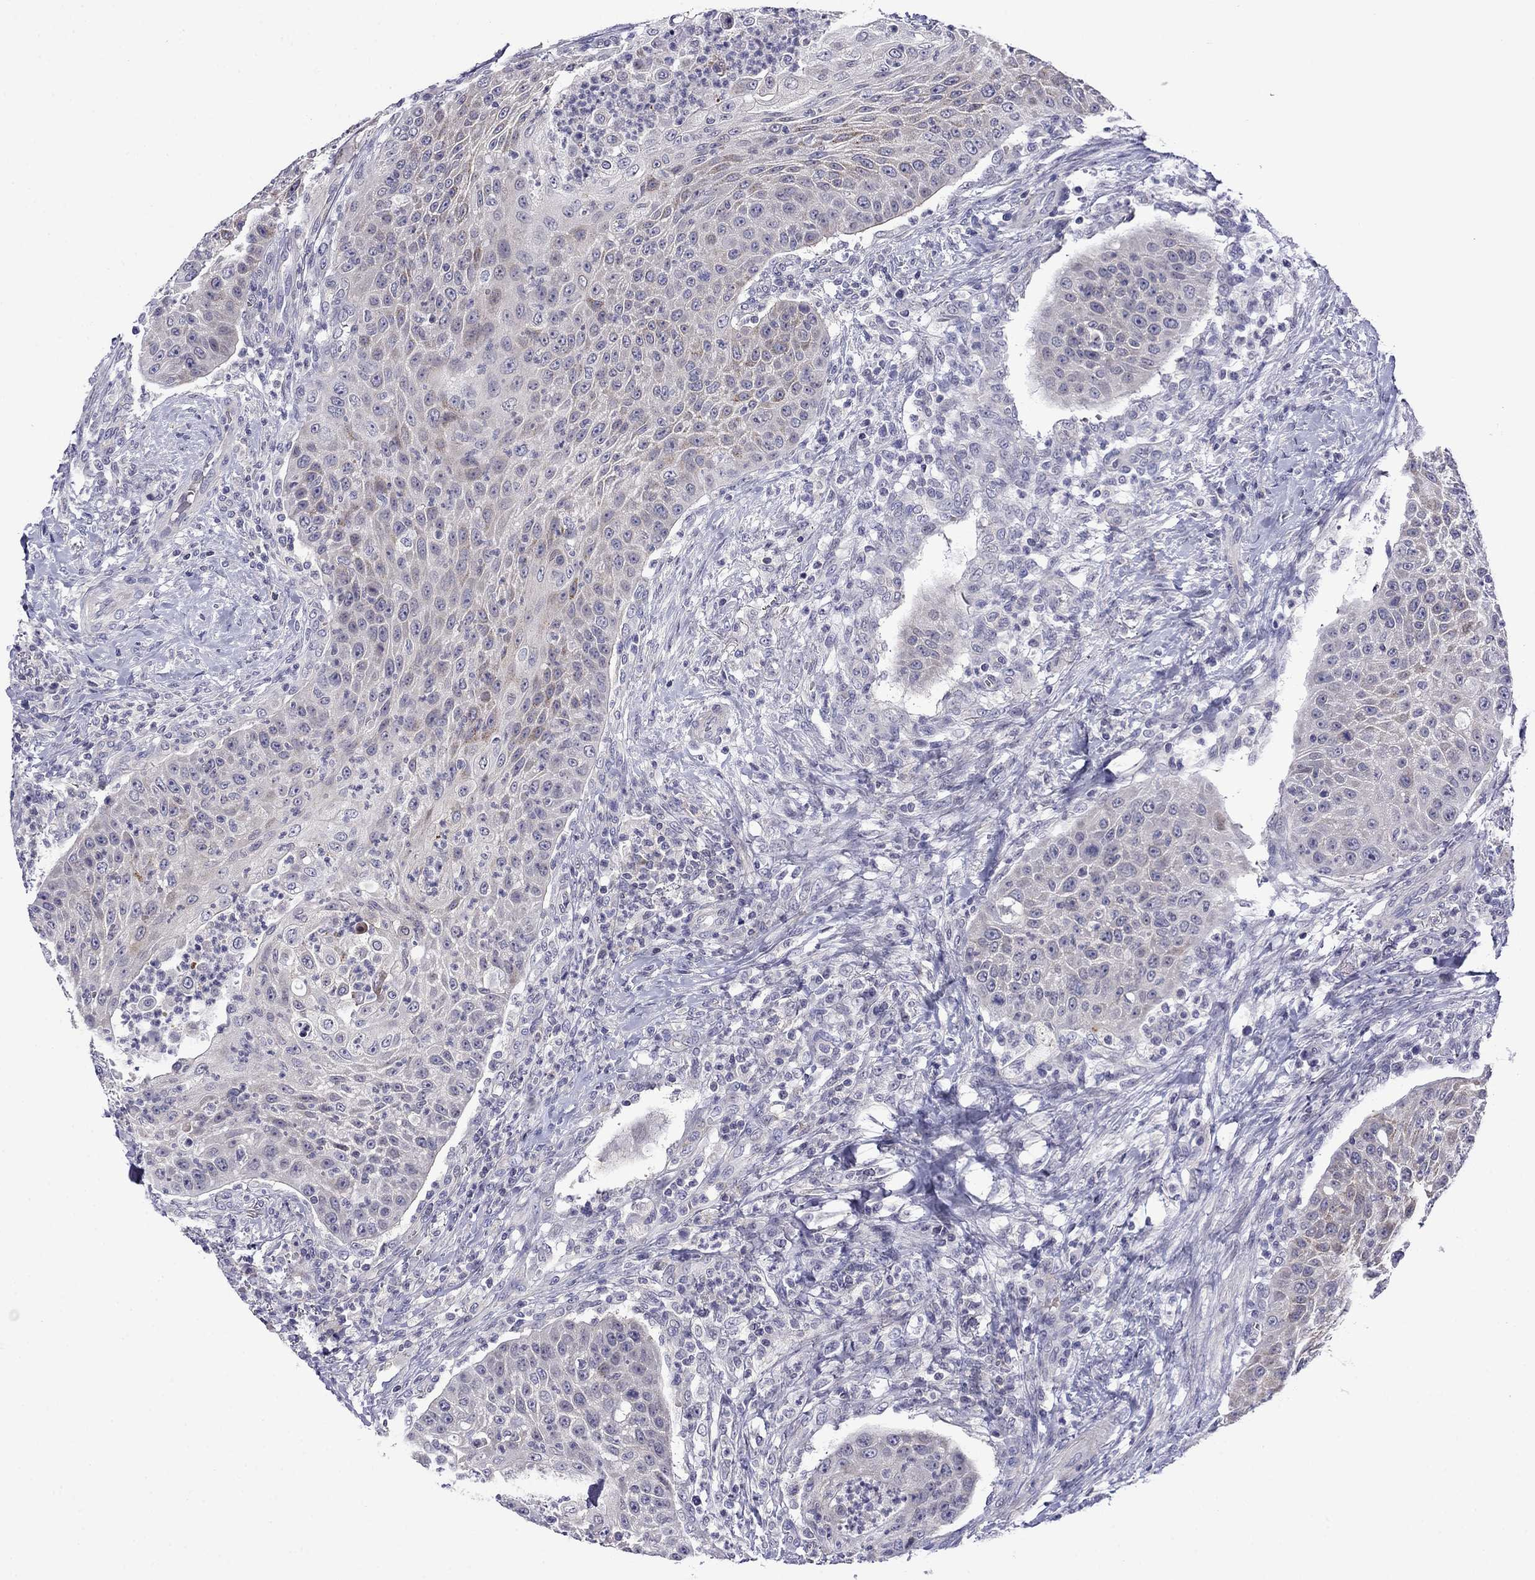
{"staining": {"intensity": "weak", "quantity": "<25%", "location": "cytoplasmic/membranous"}, "tissue": "head and neck cancer", "cell_type": "Tumor cells", "image_type": "cancer", "snomed": [{"axis": "morphology", "description": "Squamous cell carcinoma, NOS"}, {"axis": "topography", "description": "Head-Neck"}], "caption": "Immunohistochemistry histopathology image of human head and neck squamous cell carcinoma stained for a protein (brown), which exhibits no expression in tumor cells. Brightfield microscopy of immunohistochemistry (IHC) stained with DAB (3,3'-diaminobenzidine) (brown) and hematoxylin (blue), captured at high magnification.", "gene": "PRR18", "patient": {"sex": "male", "age": 69}}